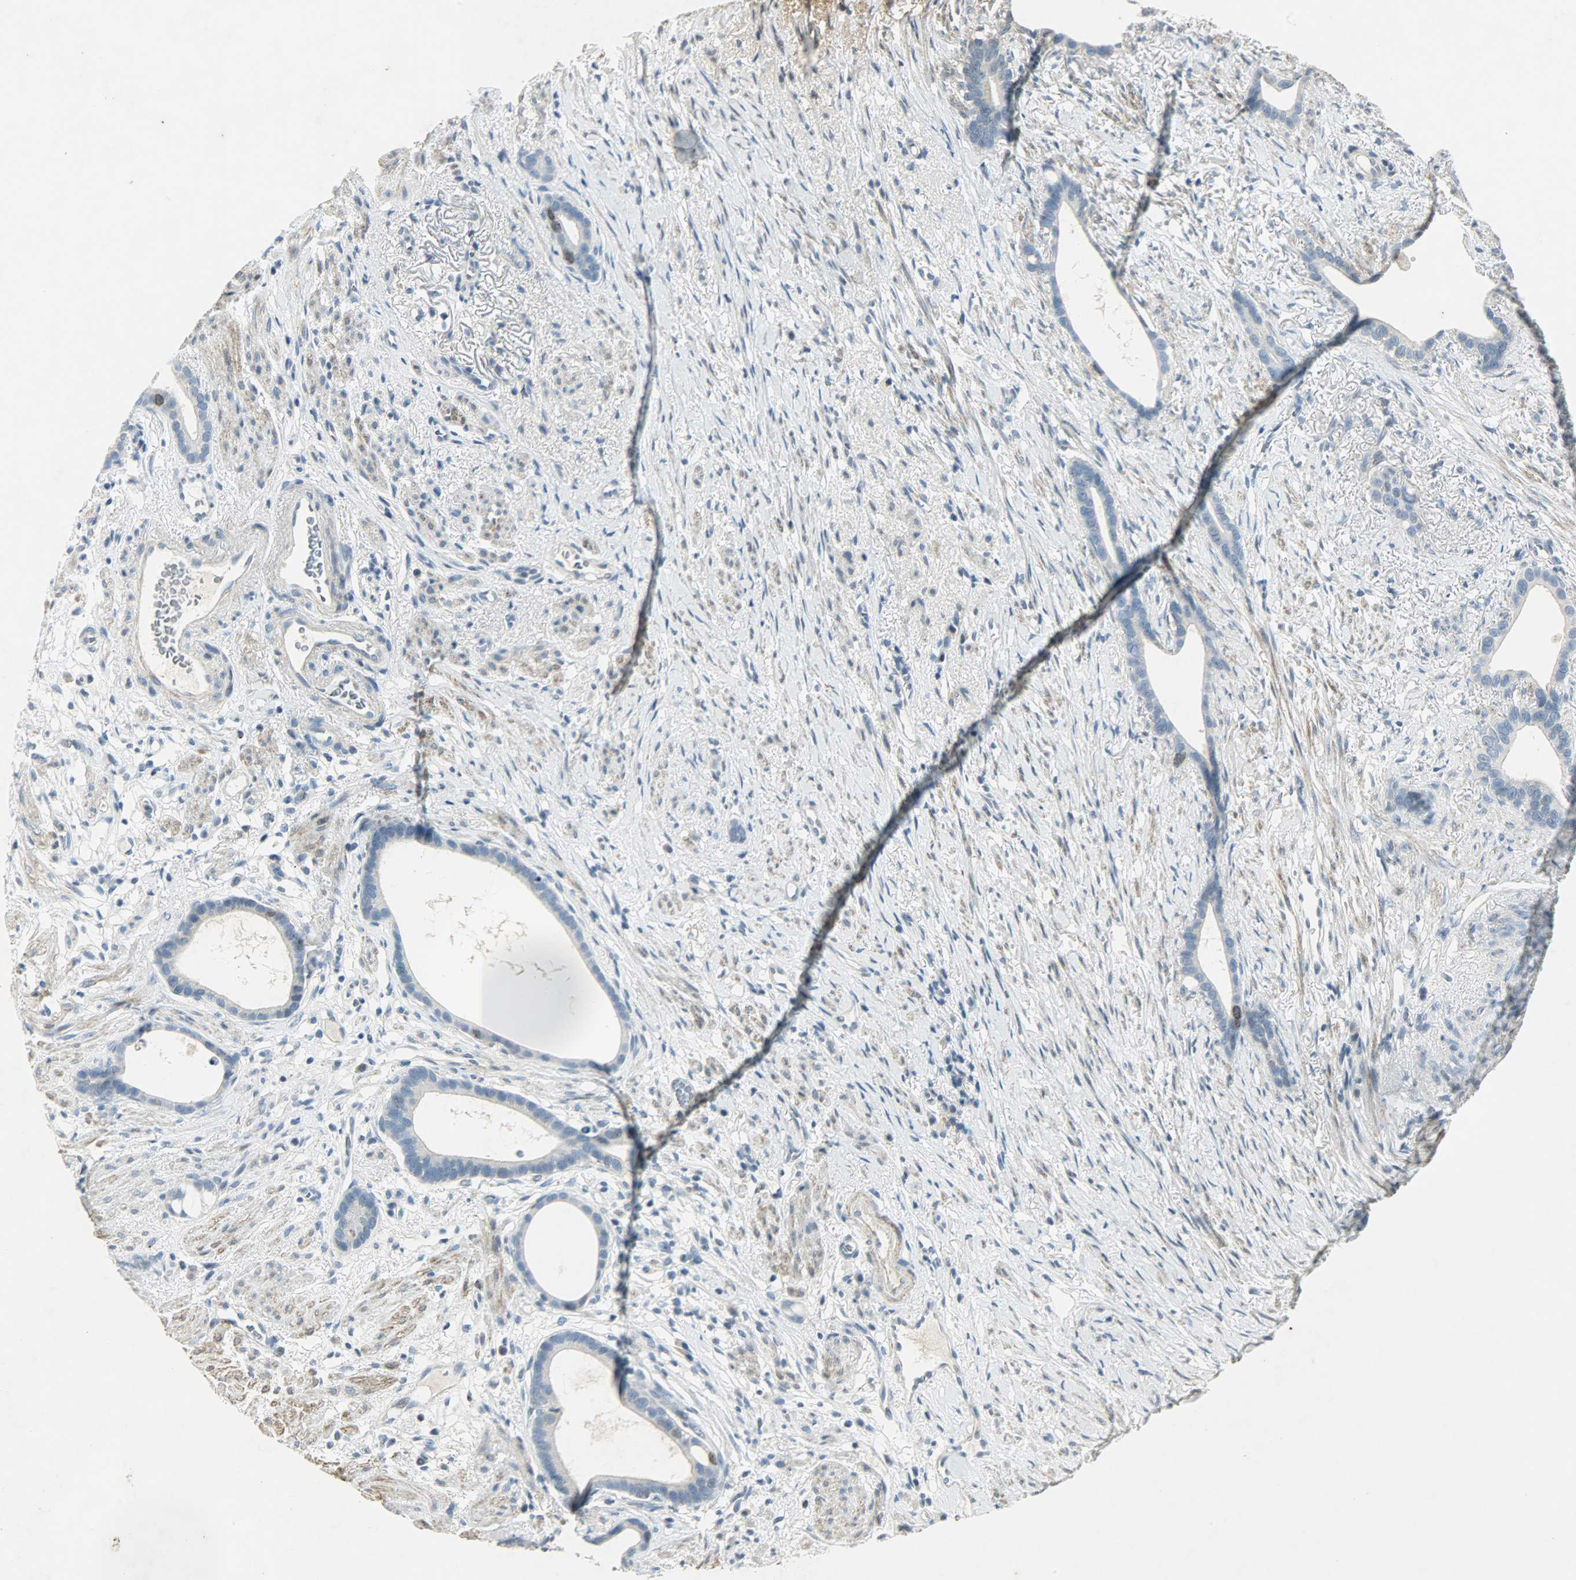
{"staining": {"intensity": "moderate", "quantity": "<25%", "location": "nuclear"}, "tissue": "stomach cancer", "cell_type": "Tumor cells", "image_type": "cancer", "snomed": [{"axis": "morphology", "description": "Adenocarcinoma, NOS"}, {"axis": "topography", "description": "Stomach"}], "caption": "A high-resolution image shows immunohistochemistry staining of stomach cancer (adenocarcinoma), which reveals moderate nuclear expression in approximately <25% of tumor cells.", "gene": "AURKB", "patient": {"sex": "female", "age": 75}}